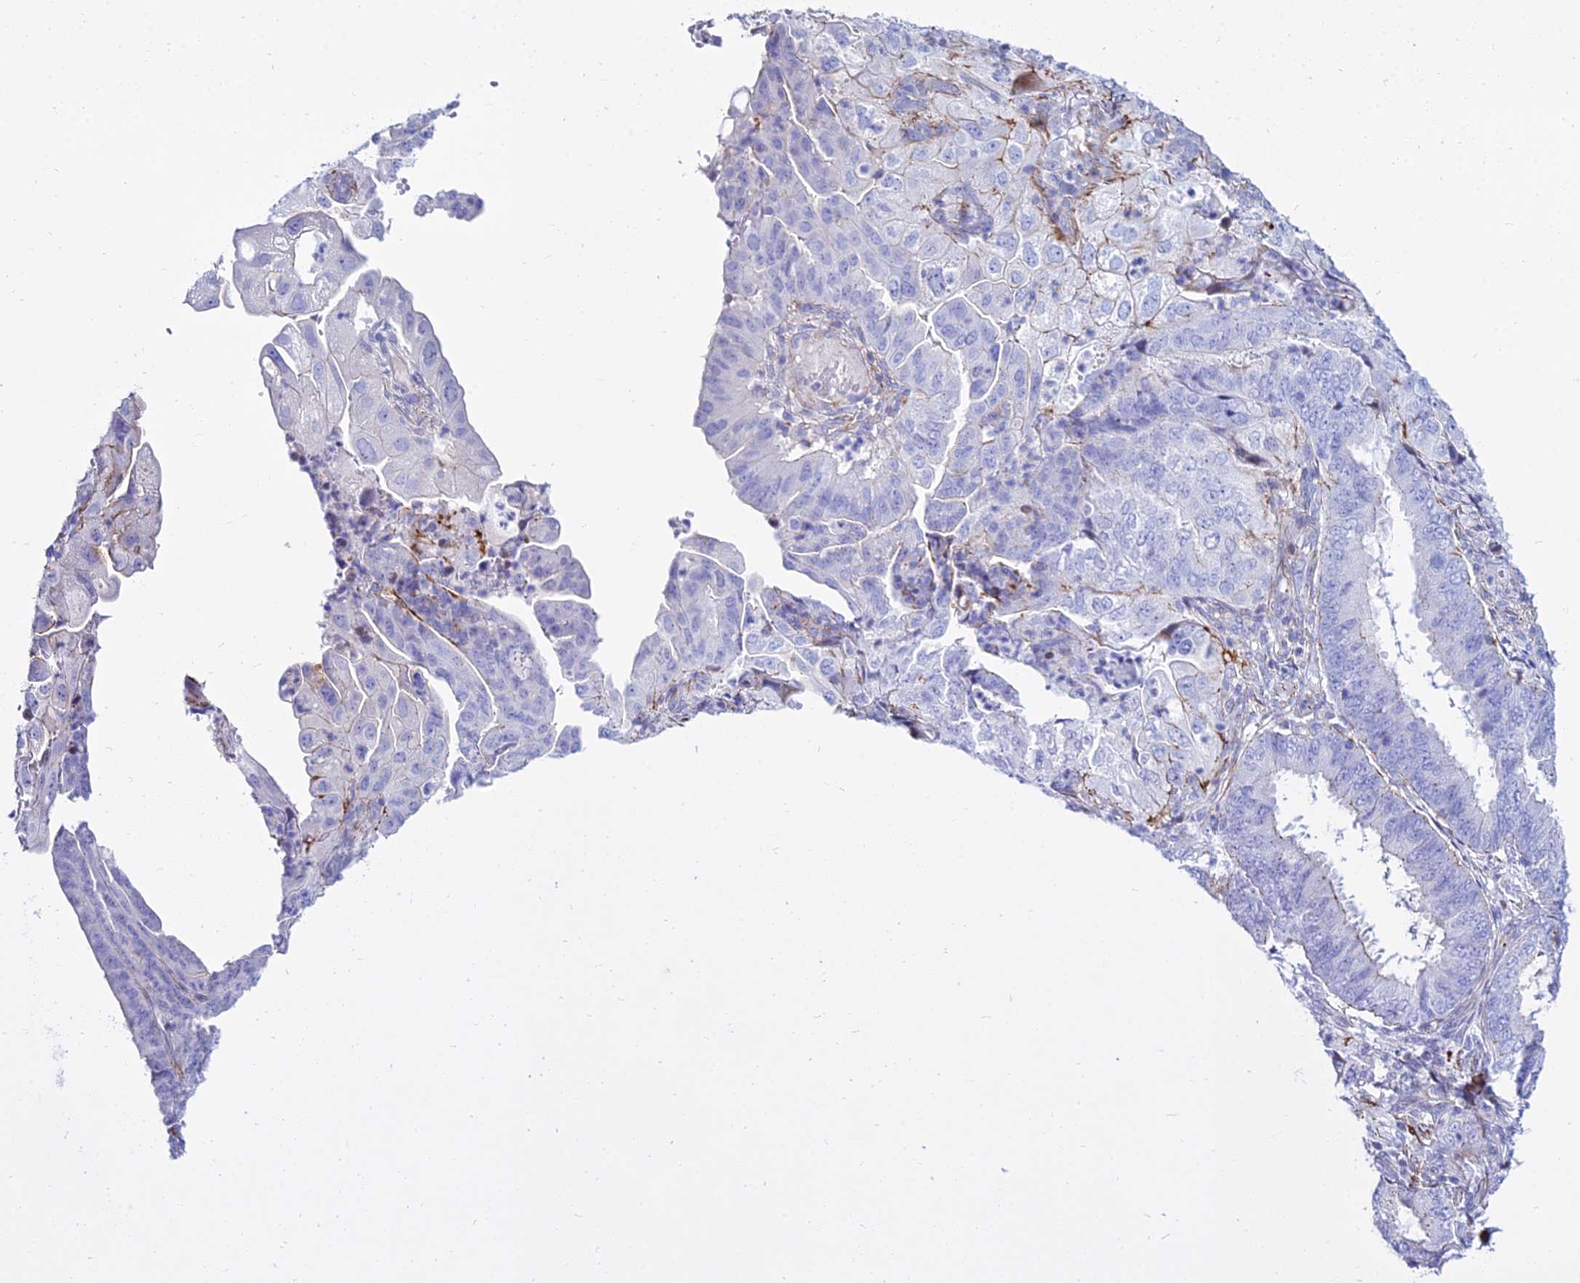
{"staining": {"intensity": "negative", "quantity": "none", "location": "none"}, "tissue": "endometrial cancer", "cell_type": "Tumor cells", "image_type": "cancer", "snomed": [{"axis": "morphology", "description": "Adenocarcinoma, NOS"}, {"axis": "topography", "description": "Endometrium"}], "caption": "Immunohistochemical staining of human endometrial cancer shows no significant staining in tumor cells.", "gene": "DLX1", "patient": {"sex": "female", "age": 51}}